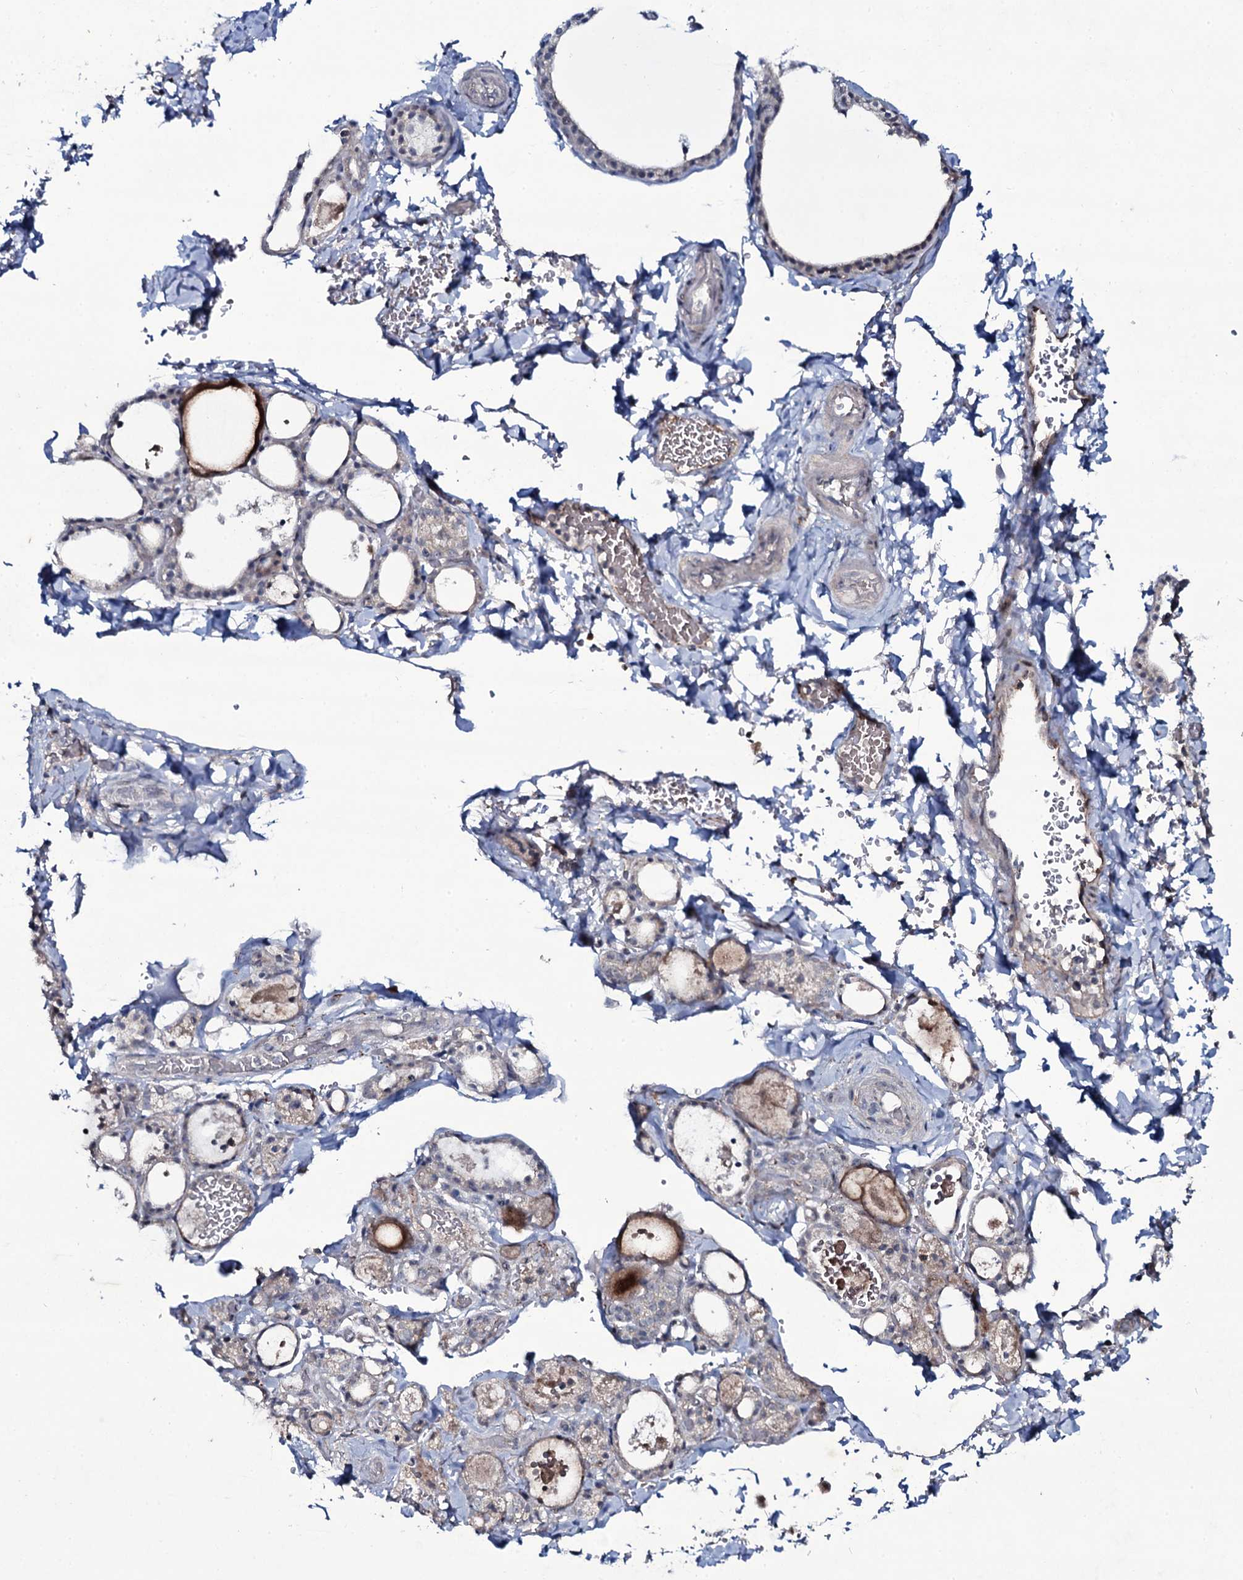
{"staining": {"intensity": "weak", "quantity": "<25%", "location": "cytoplasmic/membranous"}, "tissue": "thyroid gland", "cell_type": "Glandular cells", "image_type": "normal", "snomed": [{"axis": "morphology", "description": "Normal tissue, NOS"}, {"axis": "topography", "description": "Thyroid gland"}], "caption": "Histopathology image shows no protein expression in glandular cells of benign thyroid gland. (Stains: DAB immunohistochemistry (IHC) with hematoxylin counter stain, Microscopy: brightfield microscopy at high magnification).", "gene": "SNAP23", "patient": {"sex": "male", "age": 56}}